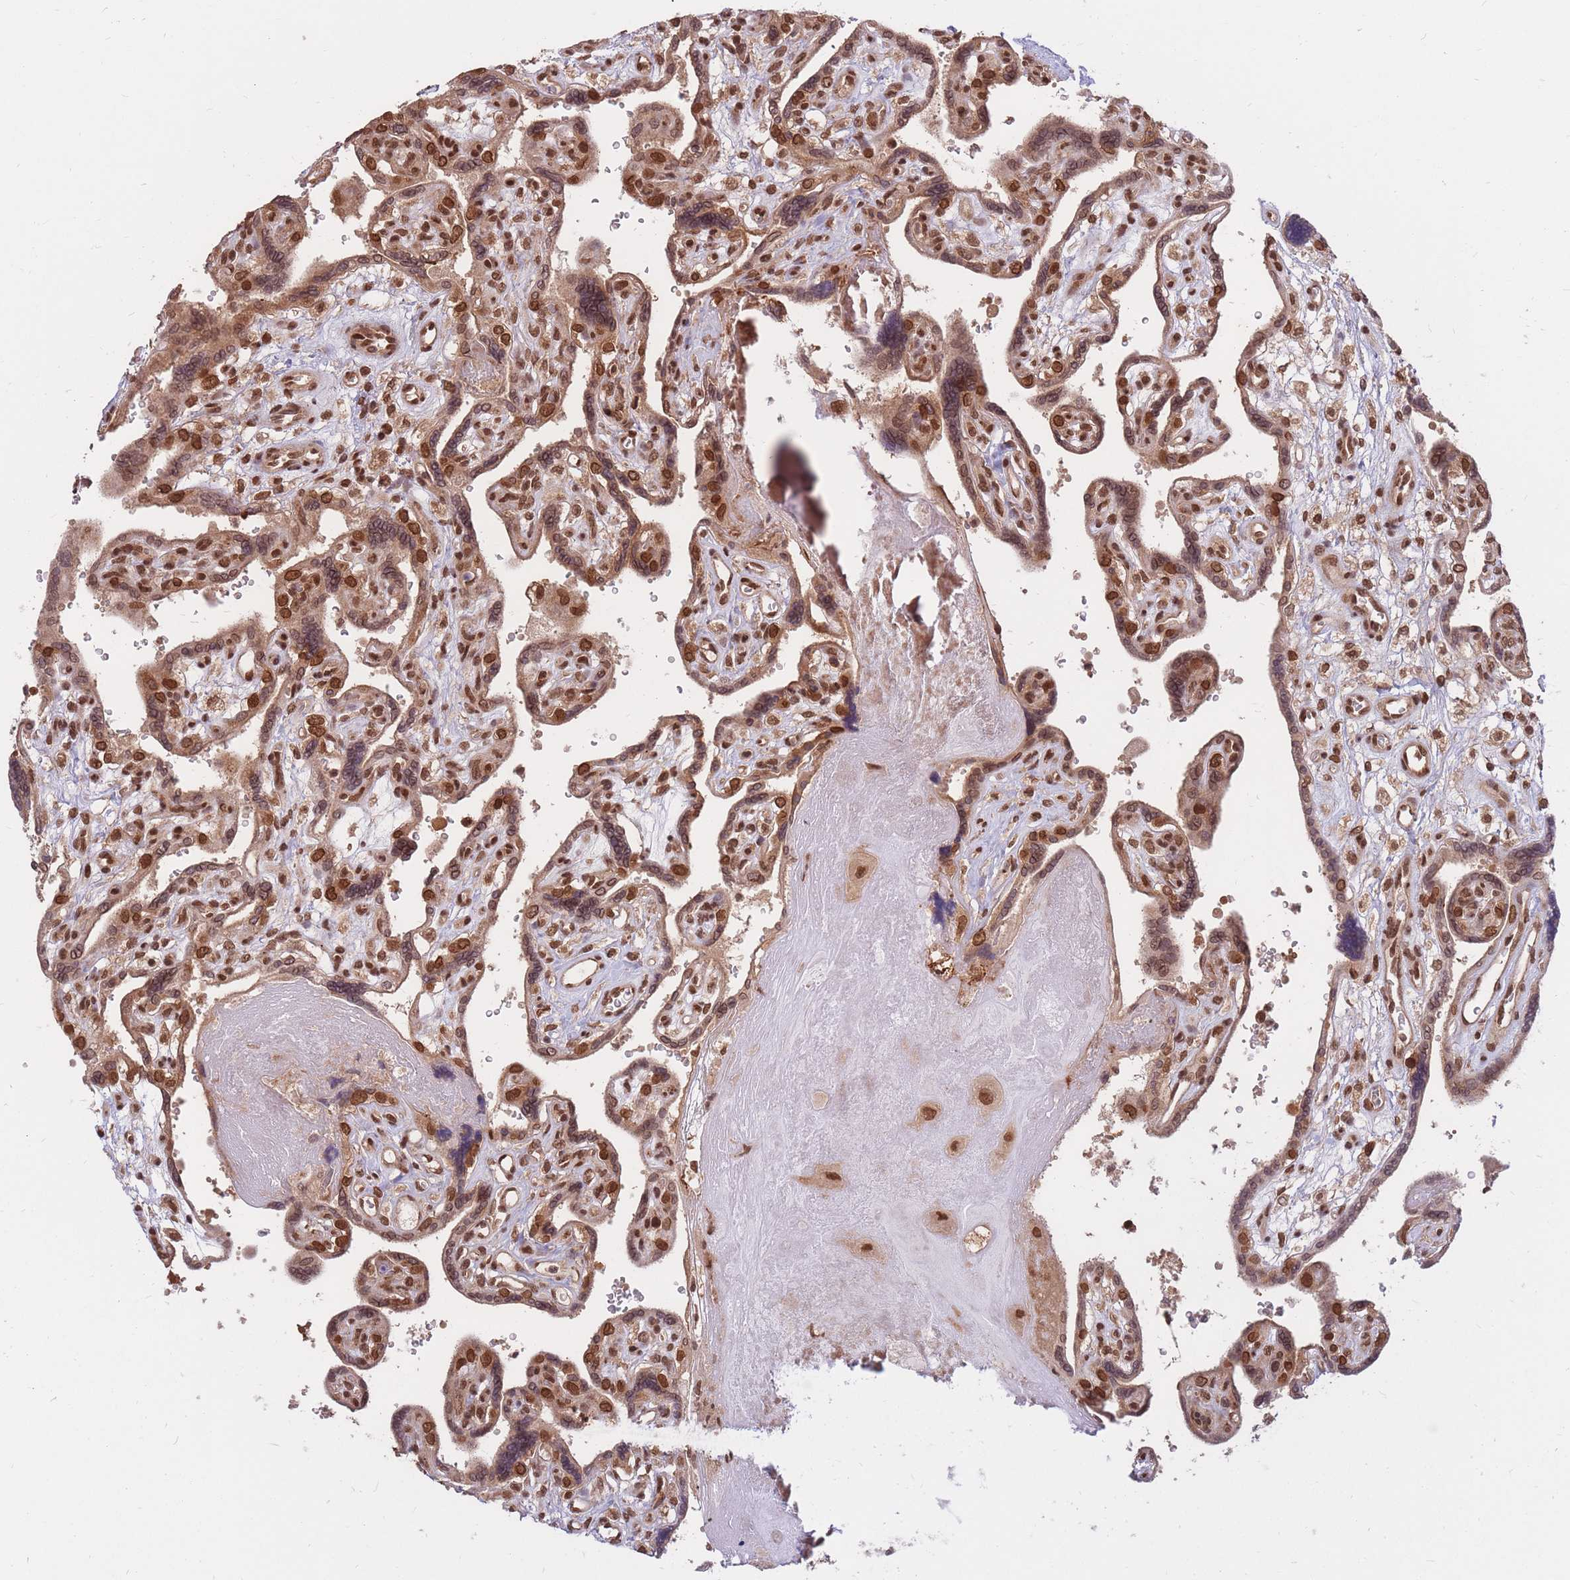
{"staining": {"intensity": "moderate", "quantity": ">75%", "location": "nuclear"}, "tissue": "placenta", "cell_type": "Decidual cells", "image_type": "normal", "snomed": [{"axis": "morphology", "description": "Normal tissue, NOS"}, {"axis": "topography", "description": "Placenta"}], "caption": "Normal placenta was stained to show a protein in brown. There is medium levels of moderate nuclear positivity in approximately >75% of decidual cells. (Brightfield microscopy of DAB IHC at high magnification).", "gene": "SRA1", "patient": {"sex": "female", "age": 39}}